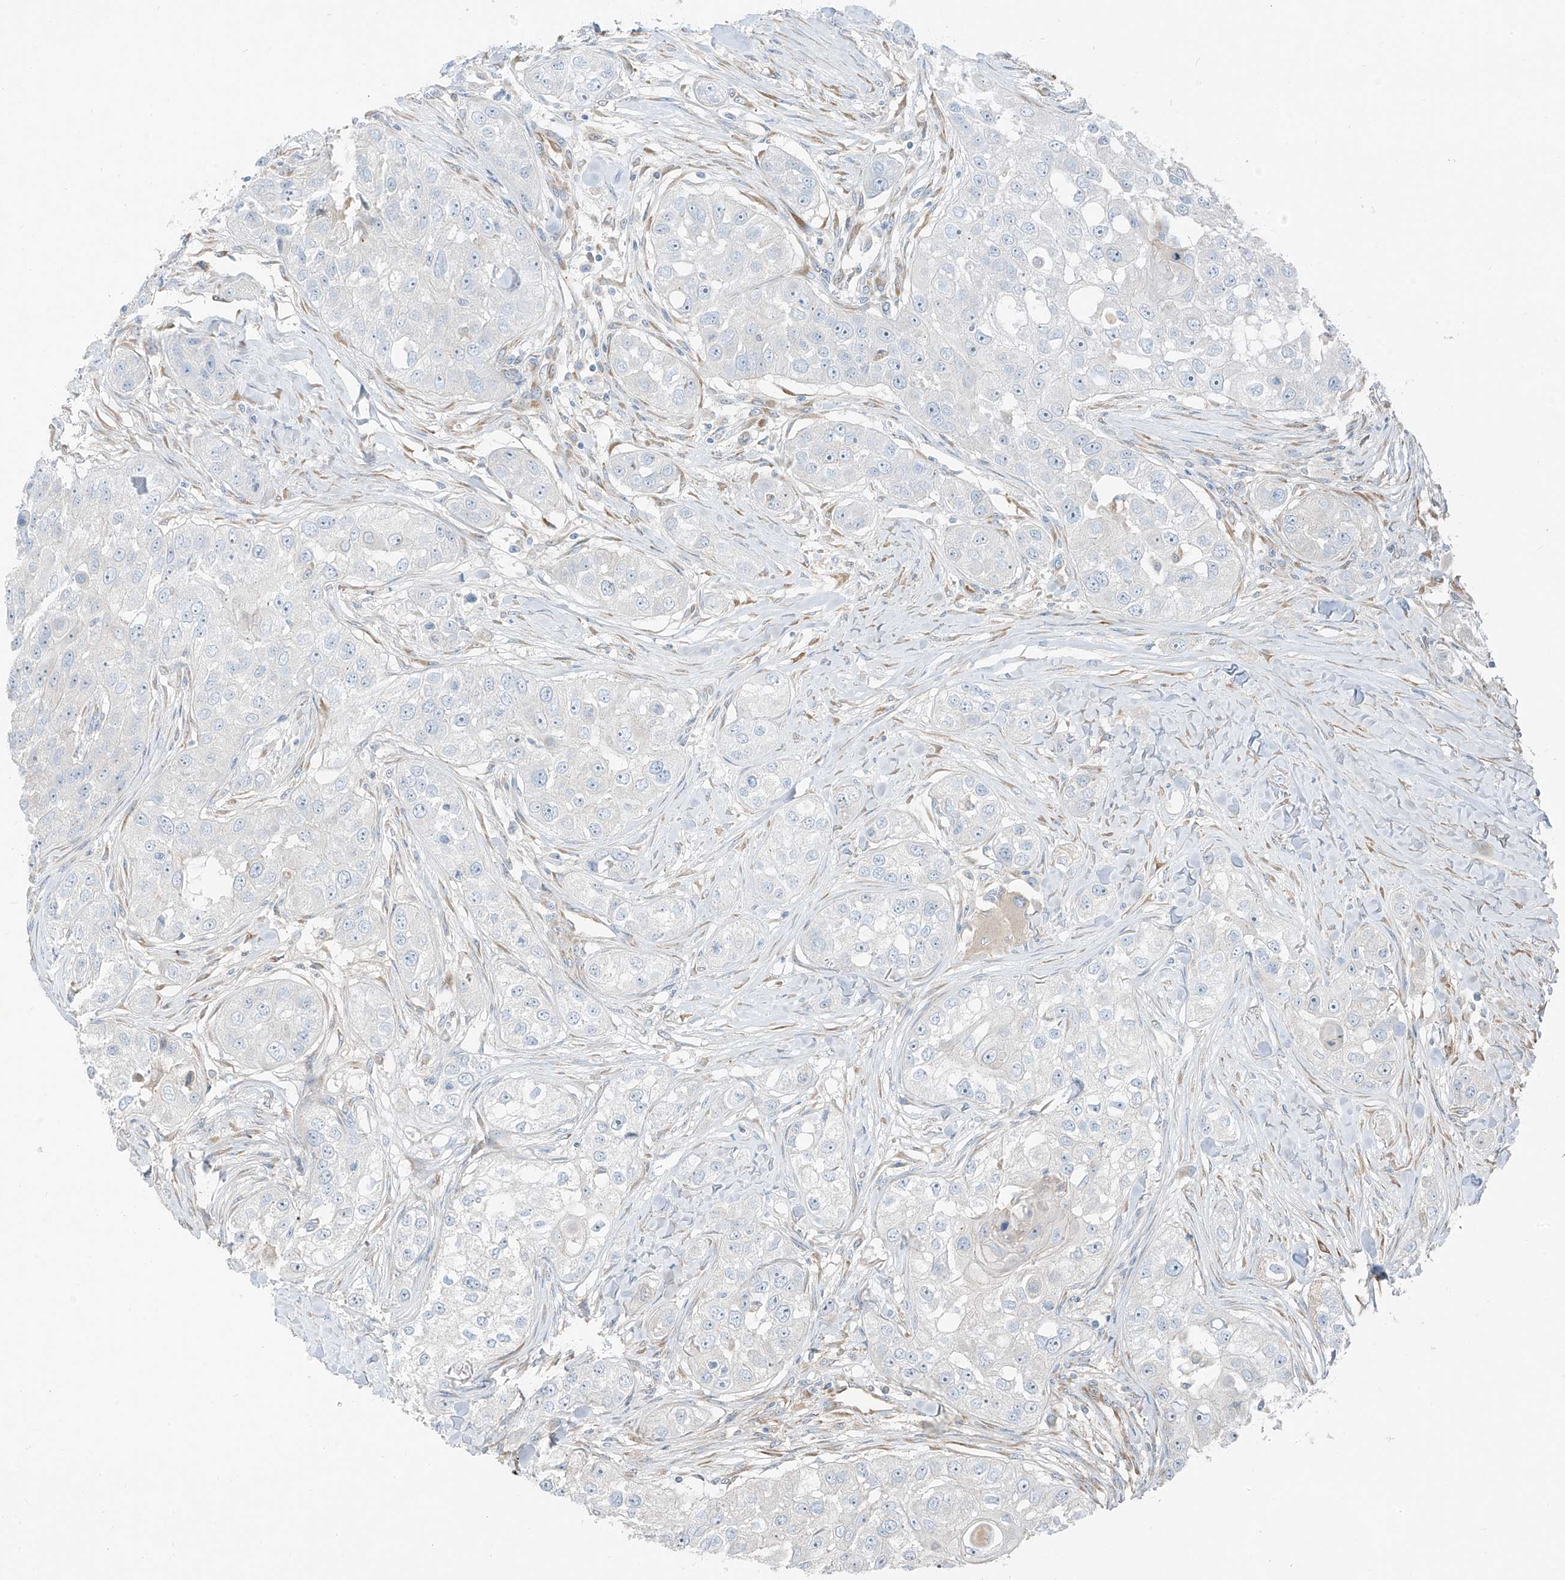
{"staining": {"intensity": "negative", "quantity": "none", "location": "none"}, "tissue": "head and neck cancer", "cell_type": "Tumor cells", "image_type": "cancer", "snomed": [{"axis": "morphology", "description": "Normal tissue, NOS"}, {"axis": "morphology", "description": "Squamous cell carcinoma, NOS"}, {"axis": "topography", "description": "Skeletal muscle"}, {"axis": "topography", "description": "Head-Neck"}], "caption": "Immunohistochemistry (IHC) of human head and neck cancer demonstrates no staining in tumor cells.", "gene": "FSTL1", "patient": {"sex": "male", "age": 51}}